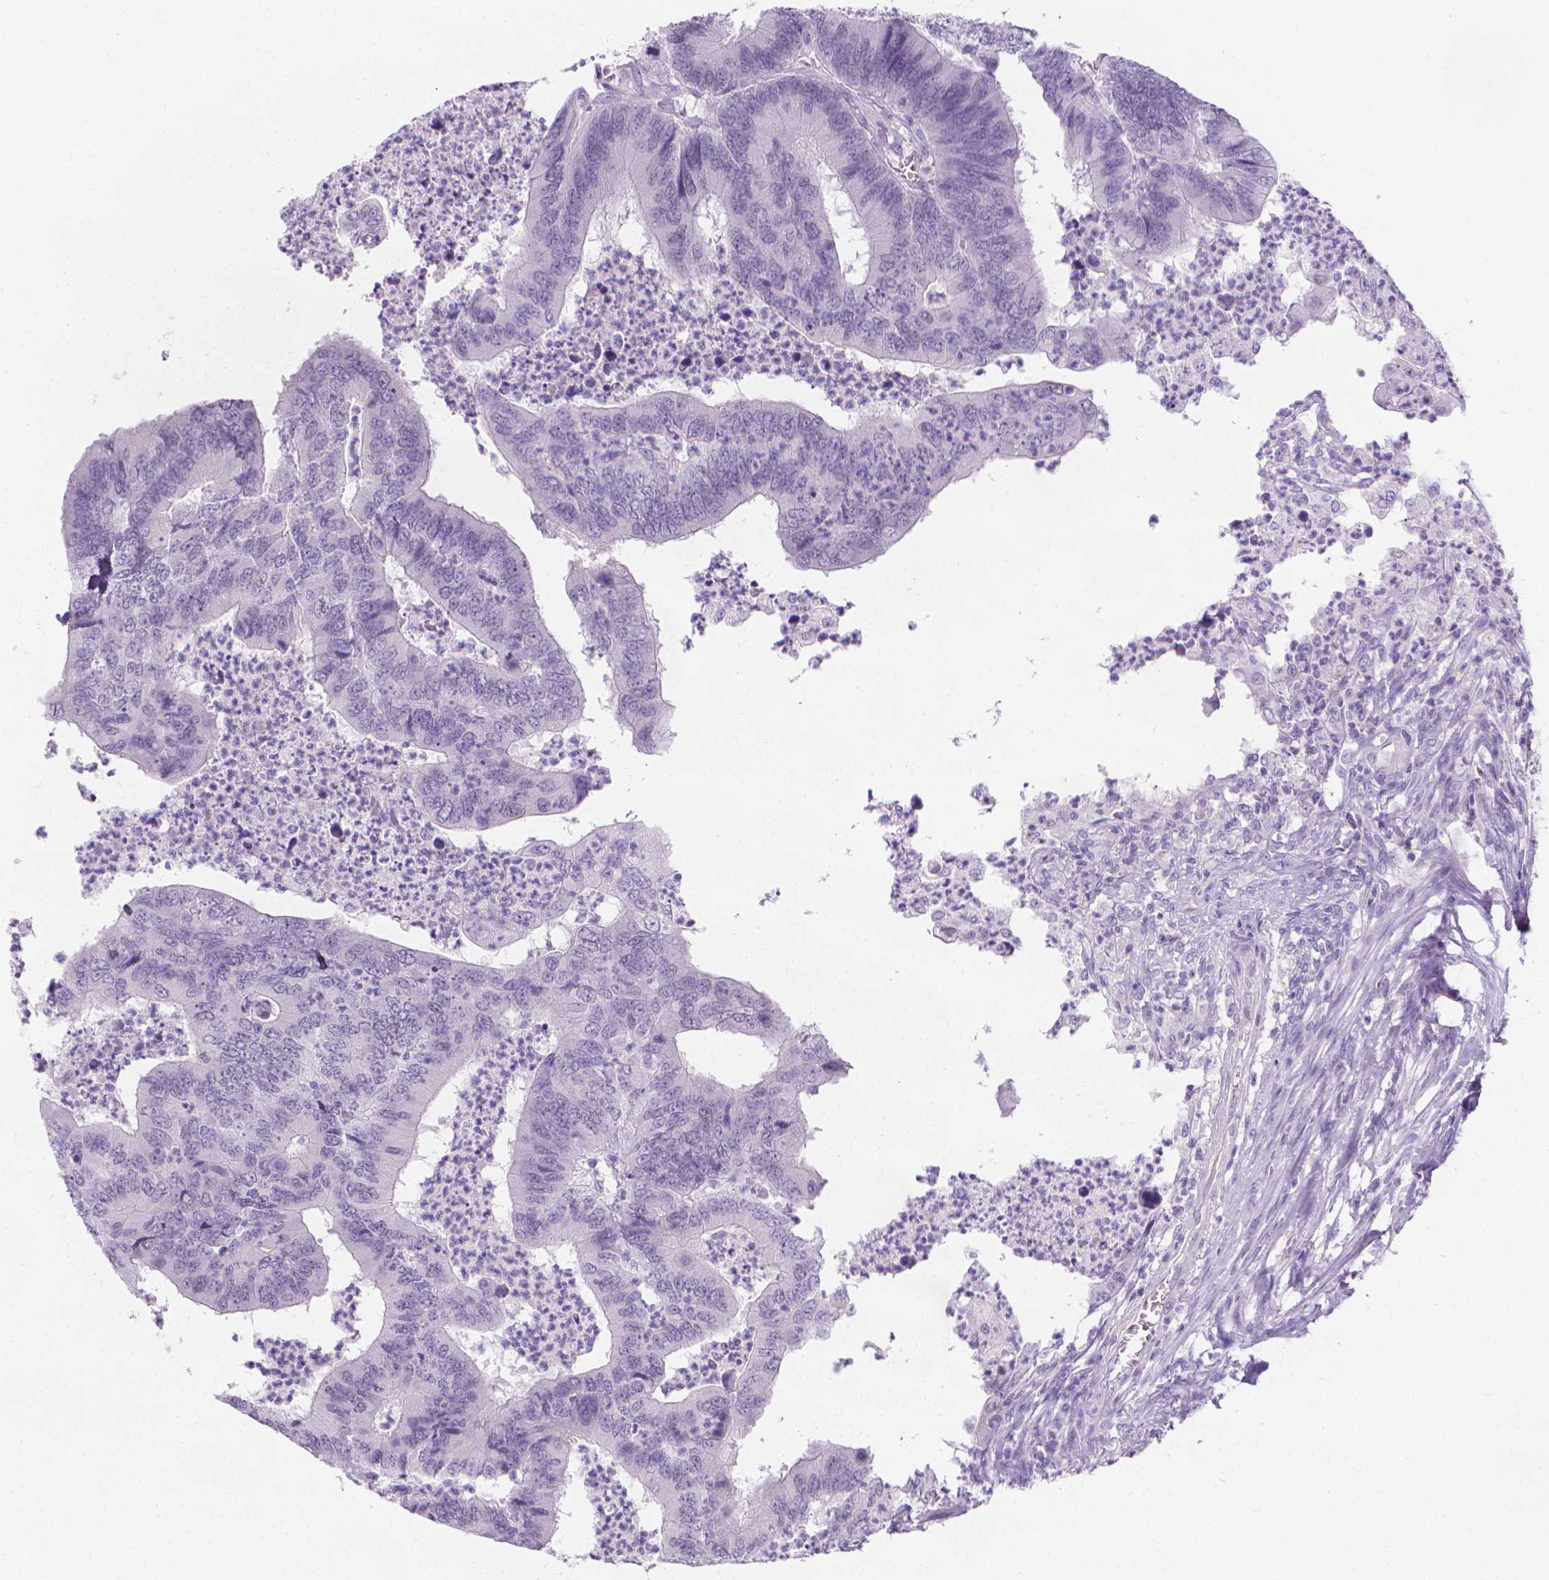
{"staining": {"intensity": "negative", "quantity": "none", "location": "none"}, "tissue": "colorectal cancer", "cell_type": "Tumor cells", "image_type": "cancer", "snomed": [{"axis": "morphology", "description": "Adenocarcinoma, NOS"}, {"axis": "topography", "description": "Colon"}], "caption": "DAB immunohistochemical staining of human colorectal cancer shows no significant staining in tumor cells.", "gene": "SPAG6", "patient": {"sex": "female", "age": 67}}